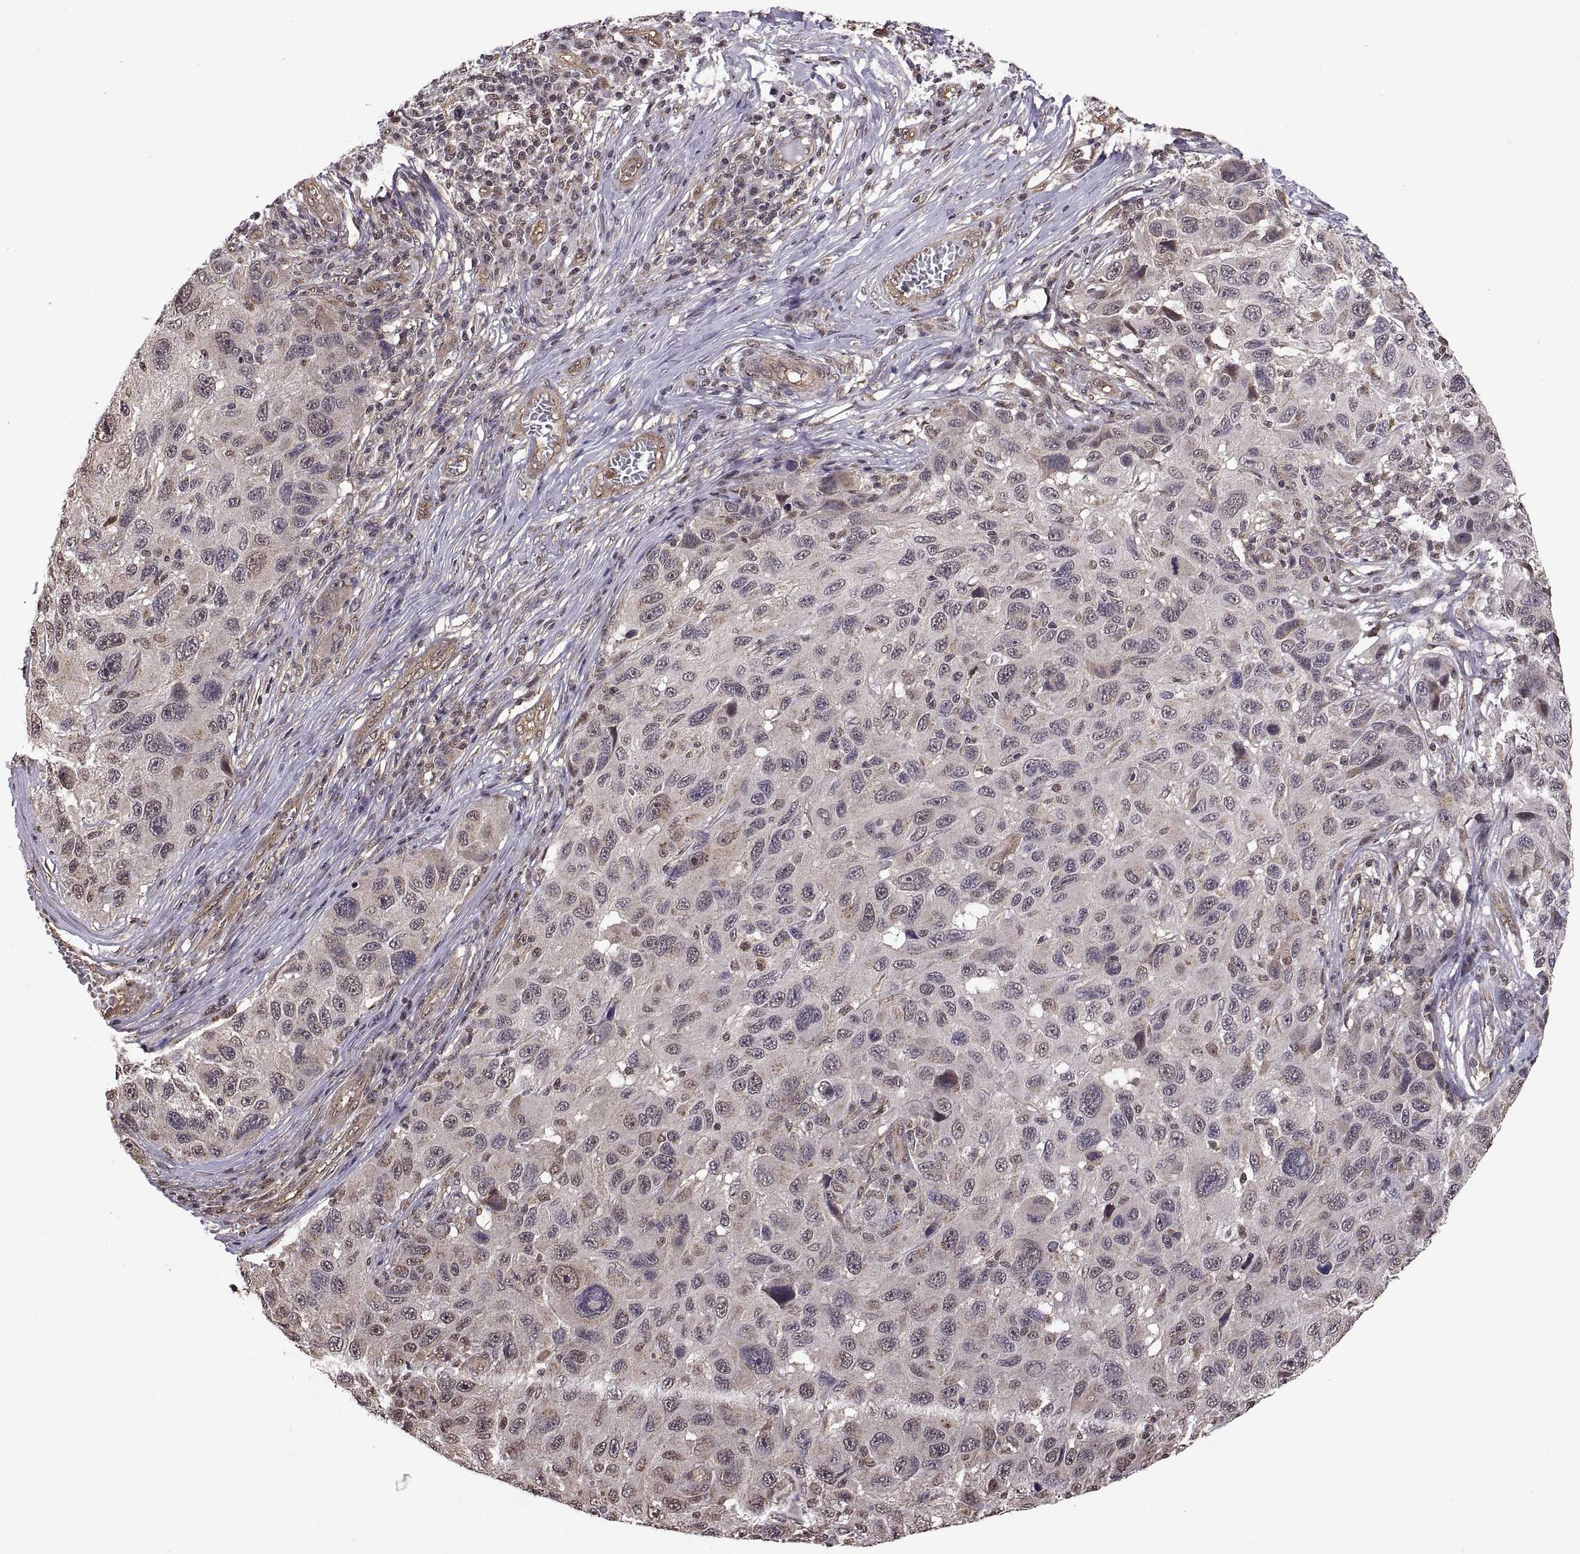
{"staining": {"intensity": "negative", "quantity": "none", "location": "none"}, "tissue": "melanoma", "cell_type": "Tumor cells", "image_type": "cancer", "snomed": [{"axis": "morphology", "description": "Malignant melanoma, NOS"}, {"axis": "topography", "description": "Skin"}], "caption": "This is an immunohistochemistry micrograph of melanoma. There is no staining in tumor cells.", "gene": "ARRB1", "patient": {"sex": "male", "age": 53}}